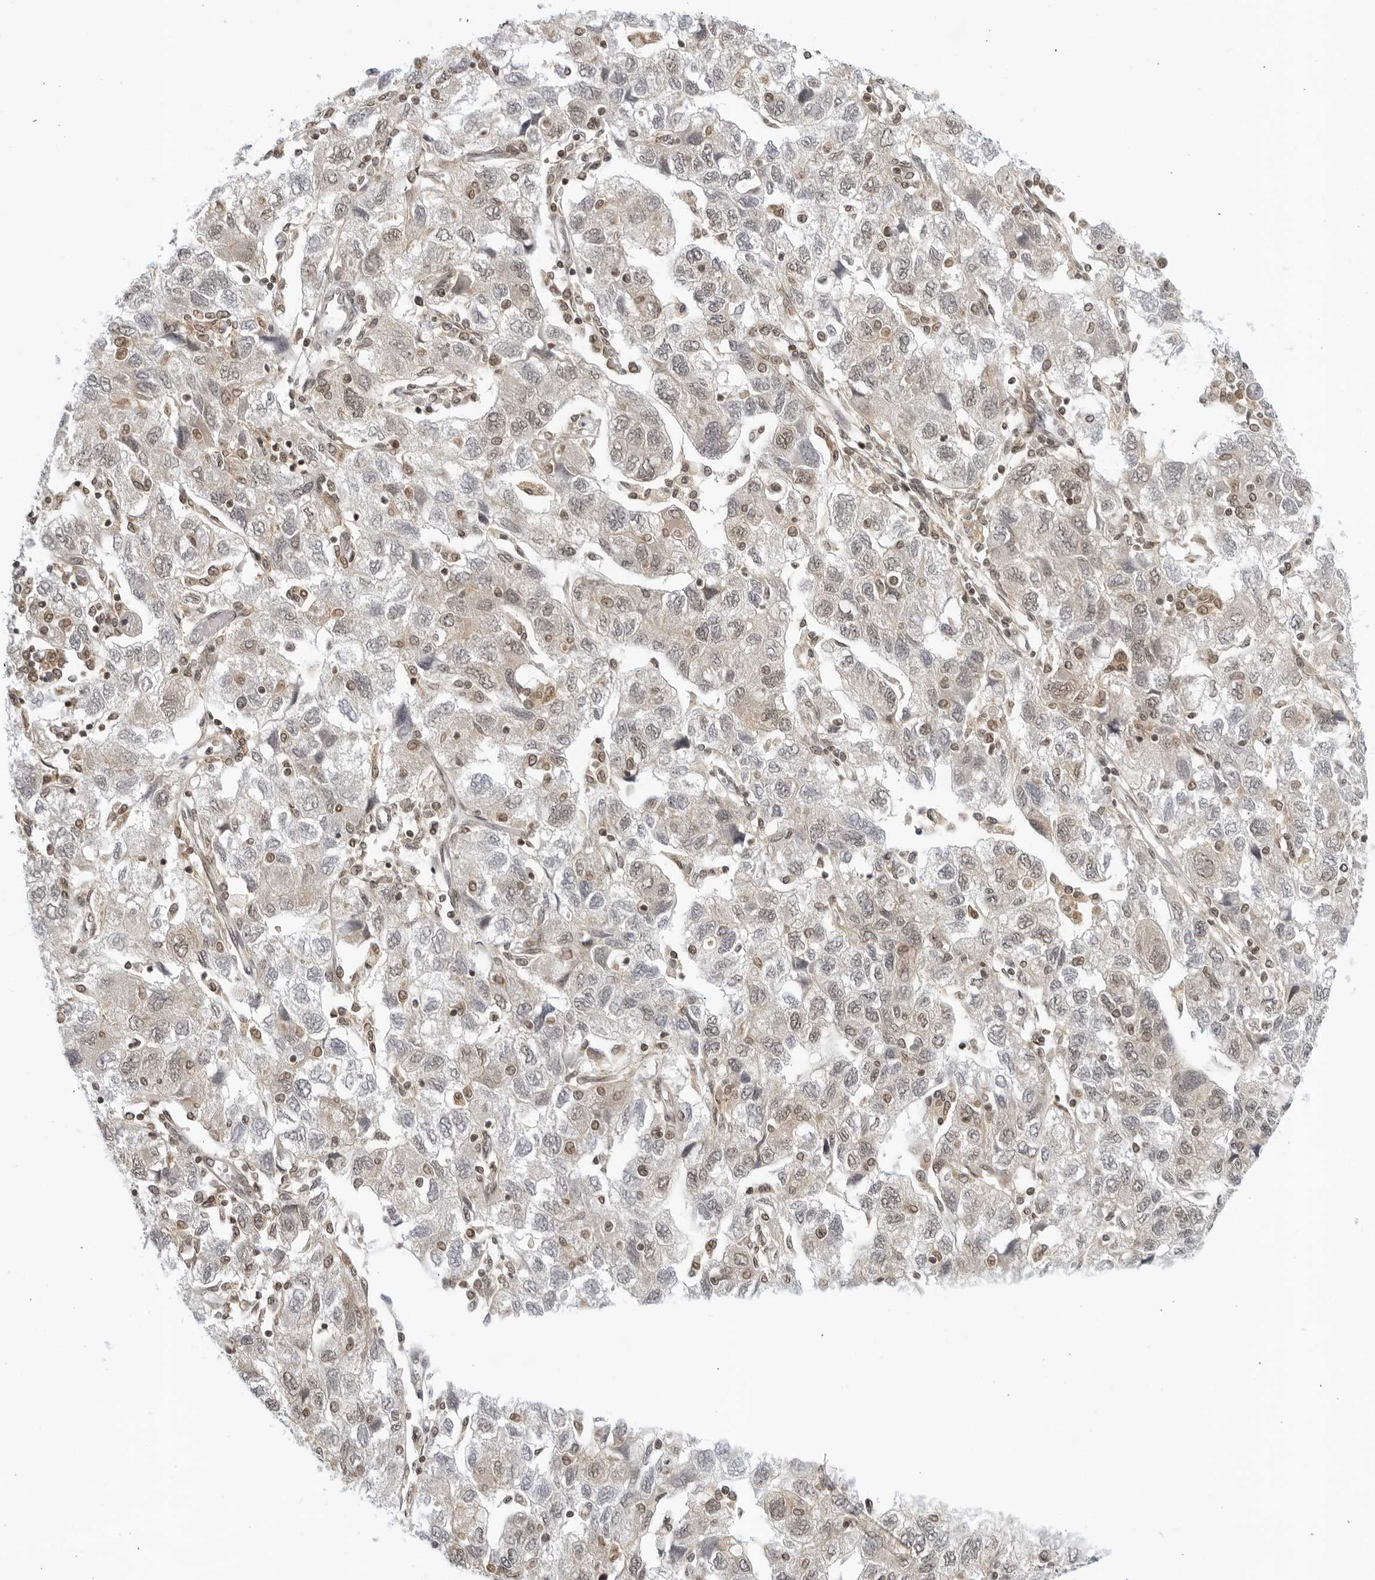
{"staining": {"intensity": "weak", "quantity": "25%-75%", "location": "nuclear"}, "tissue": "ovarian cancer", "cell_type": "Tumor cells", "image_type": "cancer", "snomed": [{"axis": "morphology", "description": "Carcinoma, NOS"}, {"axis": "morphology", "description": "Cystadenocarcinoma, serous, NOS"}, {"axis": "topography", "description": "Ovary"}], "caption": "Human serous cystadenocarcinoma (ovarian) stained with a brown dye demonstrates weak nuclear positive staining in approximately 25%-75% of tumor cells.", "gene": "CC2D1B", "patient": {"sex": "female", "age": 69}}